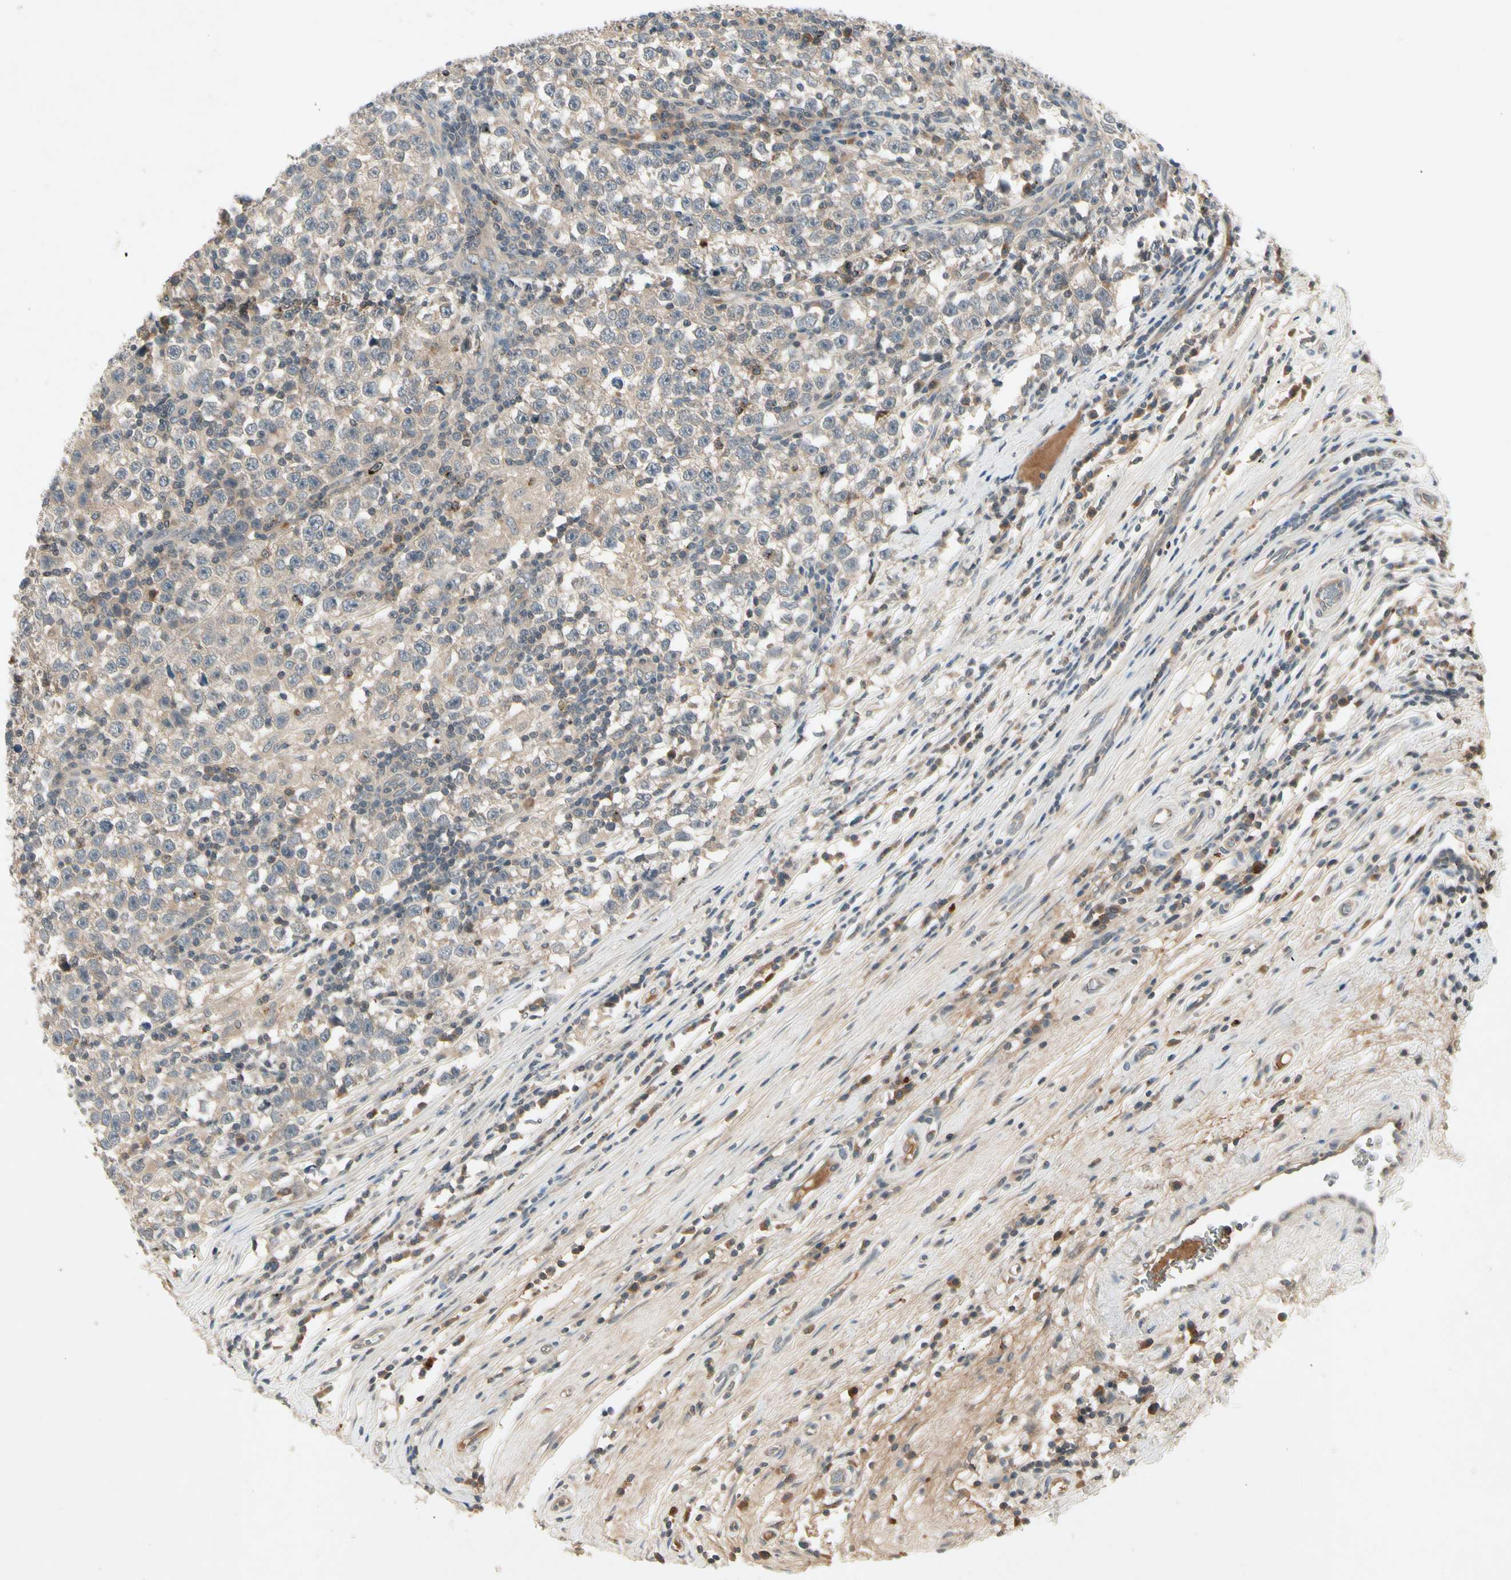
{"staining": {"intensity": "weak", "quantity": "25%-75%", "location": "cytoplasmic/membranous"}, "tissue": "testis cancer", "cell_type": "Tumor cells", "image_type": "cancer", "snomed": [{"axis": "morphology", "description": "Seminoma, NOS"}, {"axis": "topography", "description": "Testis"}], "caption": "Immunohistochemical staining of human testis seminoma shows weak cytoplasmic/membranous protein staining in about 25%-75% of tumor cells.", "gene": "CCL4", "patient": {"sex": "male", "age": 43}}